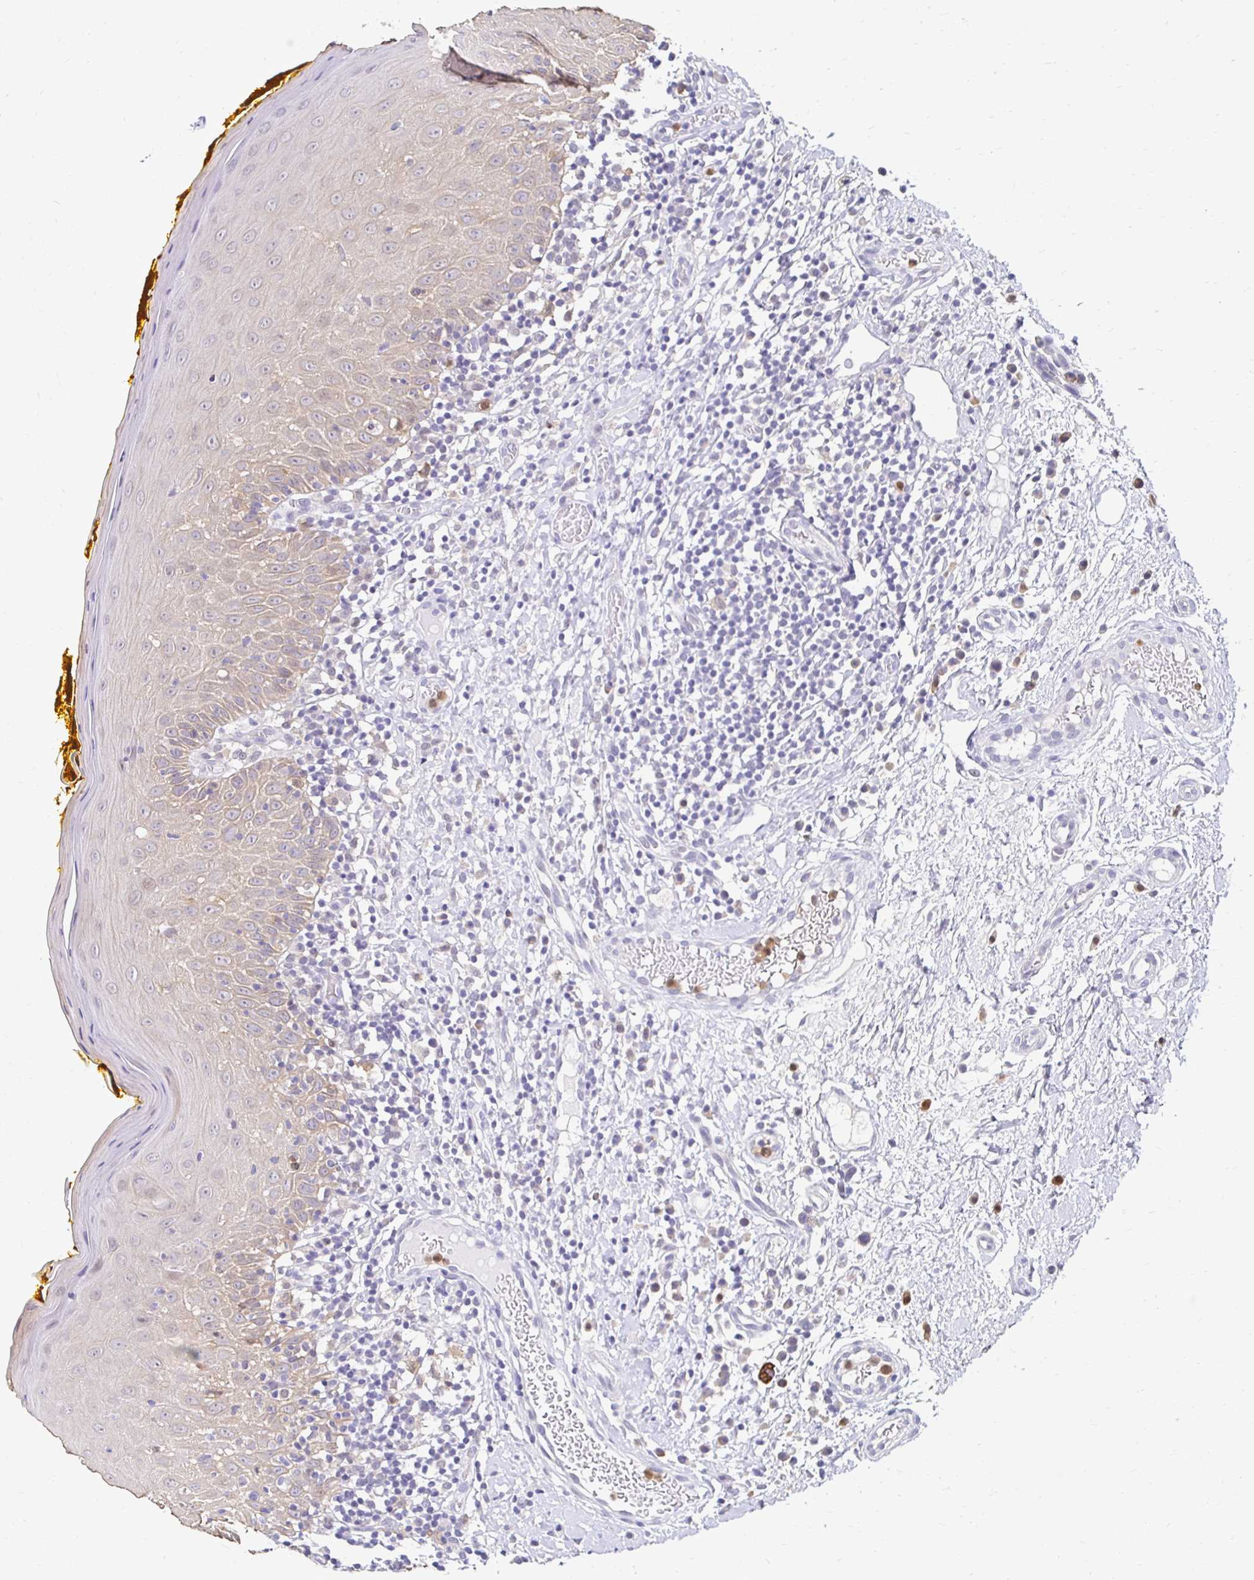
{"staining": {"intensity": "weak", "quantity": "<25%", "location": "cytoplasmic/membranous"}, "tissue": "oral mucosa", "cell_type": "Squamous epithelial cells", "image_type": "normal", "snomed": [{"axis": "morphology", "description": "Normal tissue, NOS"}, {"axis": "topography", "description": "Oral tissue"}, {"axis": "topography", "description": "Tounge, NOS"}], "caption": "There is no significant positivity in squamous epithelial cells of oral mucosa. Brightfield microscopy of immunohistochemistry stained with DAB (3,3'-diaminobenzidine) (brown) and hematoxylin (blue), captured at high magnification.", "gene": "PADI2", "patient": {"sex": "female", "age": 58}}